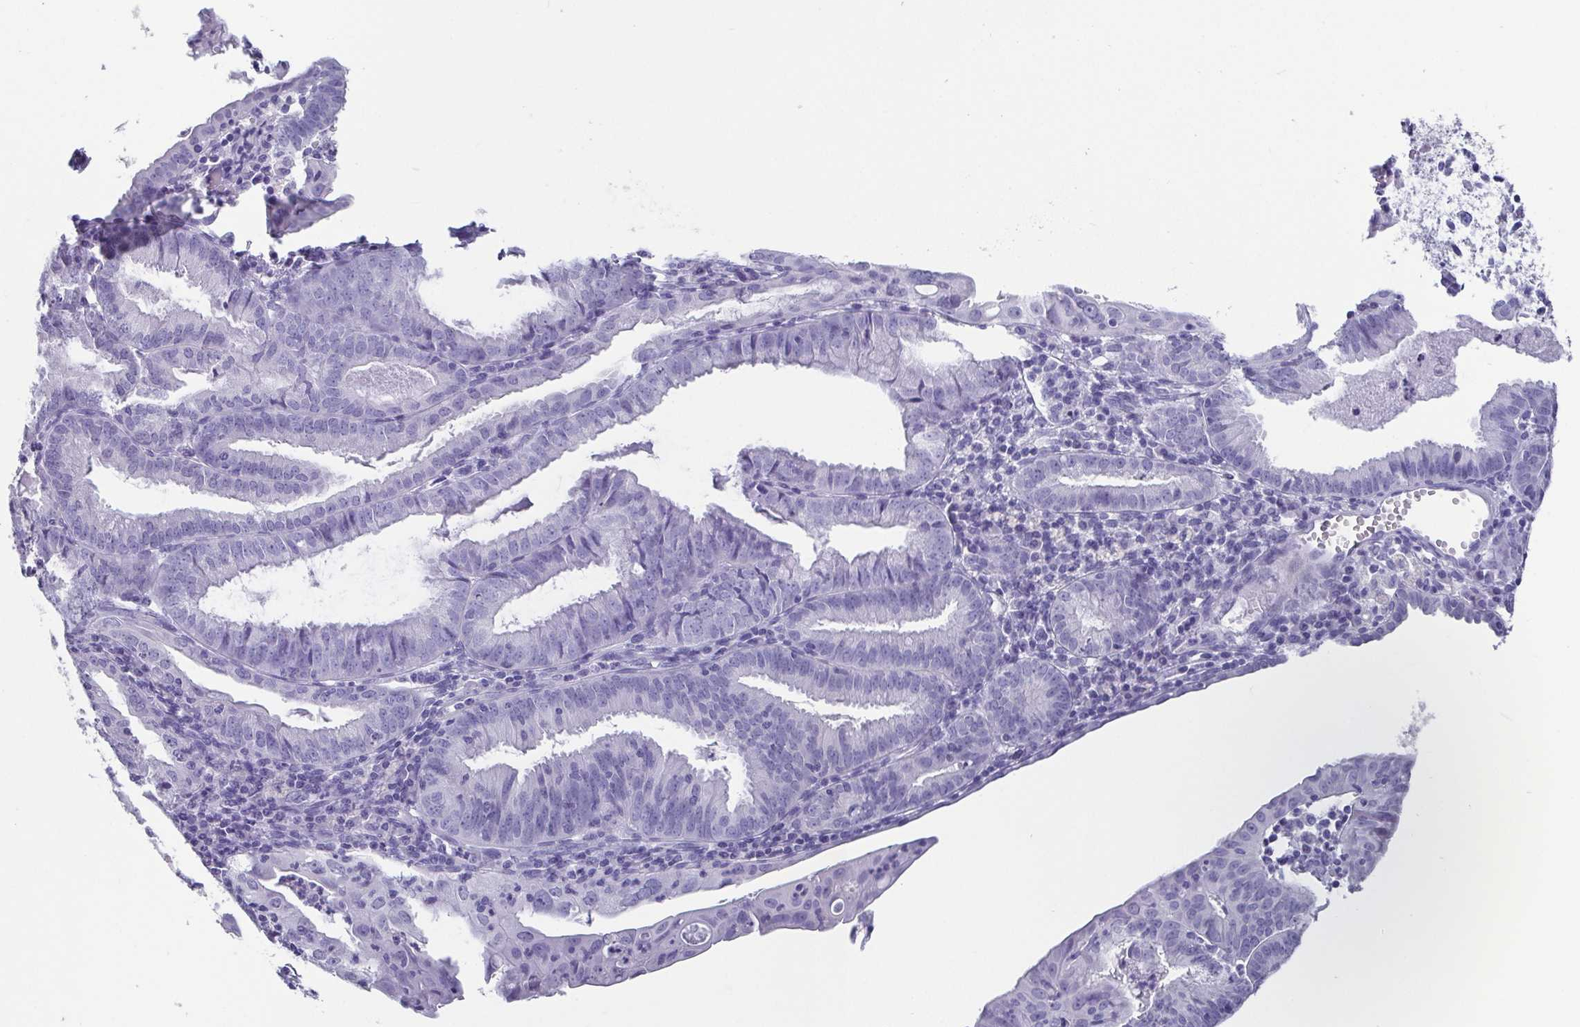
{"staining": {"intensity": "negative", "quantity": "none", "location": "none"}, "tissue": "endometrial cancer", "cell_type": "Tumor cells", "image_type": "cancer", "snomed": [{"axis": "morphology", "description": "Adenocarcinoma, NOS"}, {"axis": "topography", "description": "Endometrium"}], "caption": "The photomicrograph exhibits no staining of tumor cells in adenocarcinoma (endometrial).", "gene": "SCGN", "patient": {"sex": "female", "age": 60}}